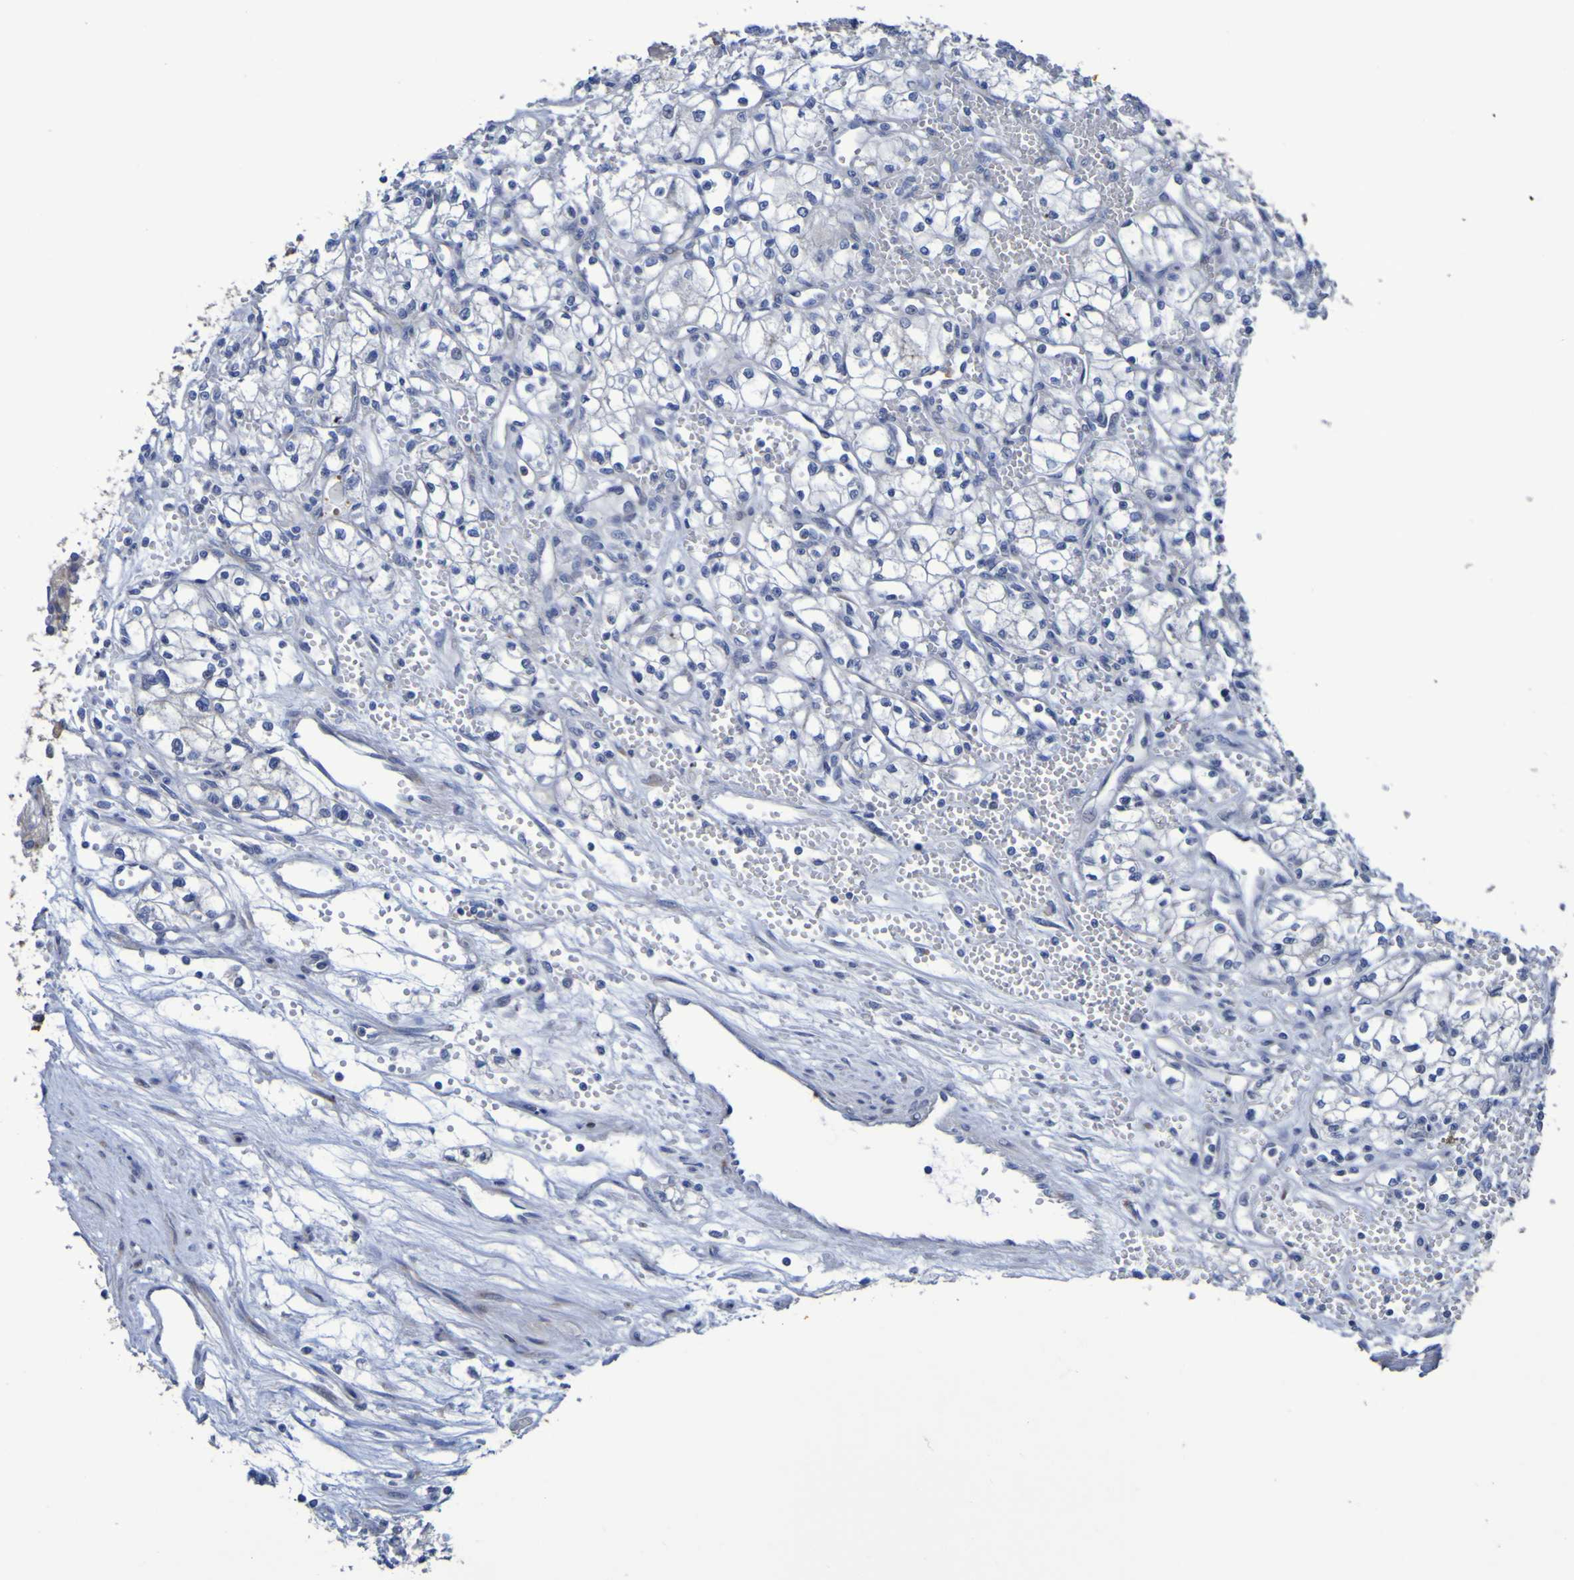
{"staining": {"intensity": "negative", "quantity": "none", "location": "none"}, "tissue": "renal cancer", "cell_type": "Tumor cells", "image_type": "cancer", "snomed": [{"axis": "morphology", "description": "Normal tissue, NOS"}, {"axis": "morphology", "description": "Adenocarcinoma, NOS"}, {"axis": "topography", "description": "Kidney"}], "caption": "Protein analysis of adenocarcinoma (renal) reveals no significant staining in tumor cells. The staining is performed using DAB brown chromogen with nuclei counter-stained in using hematoxylin.", "gene": "C11orf24", "patient": {"sex": "male", "age": 59}}